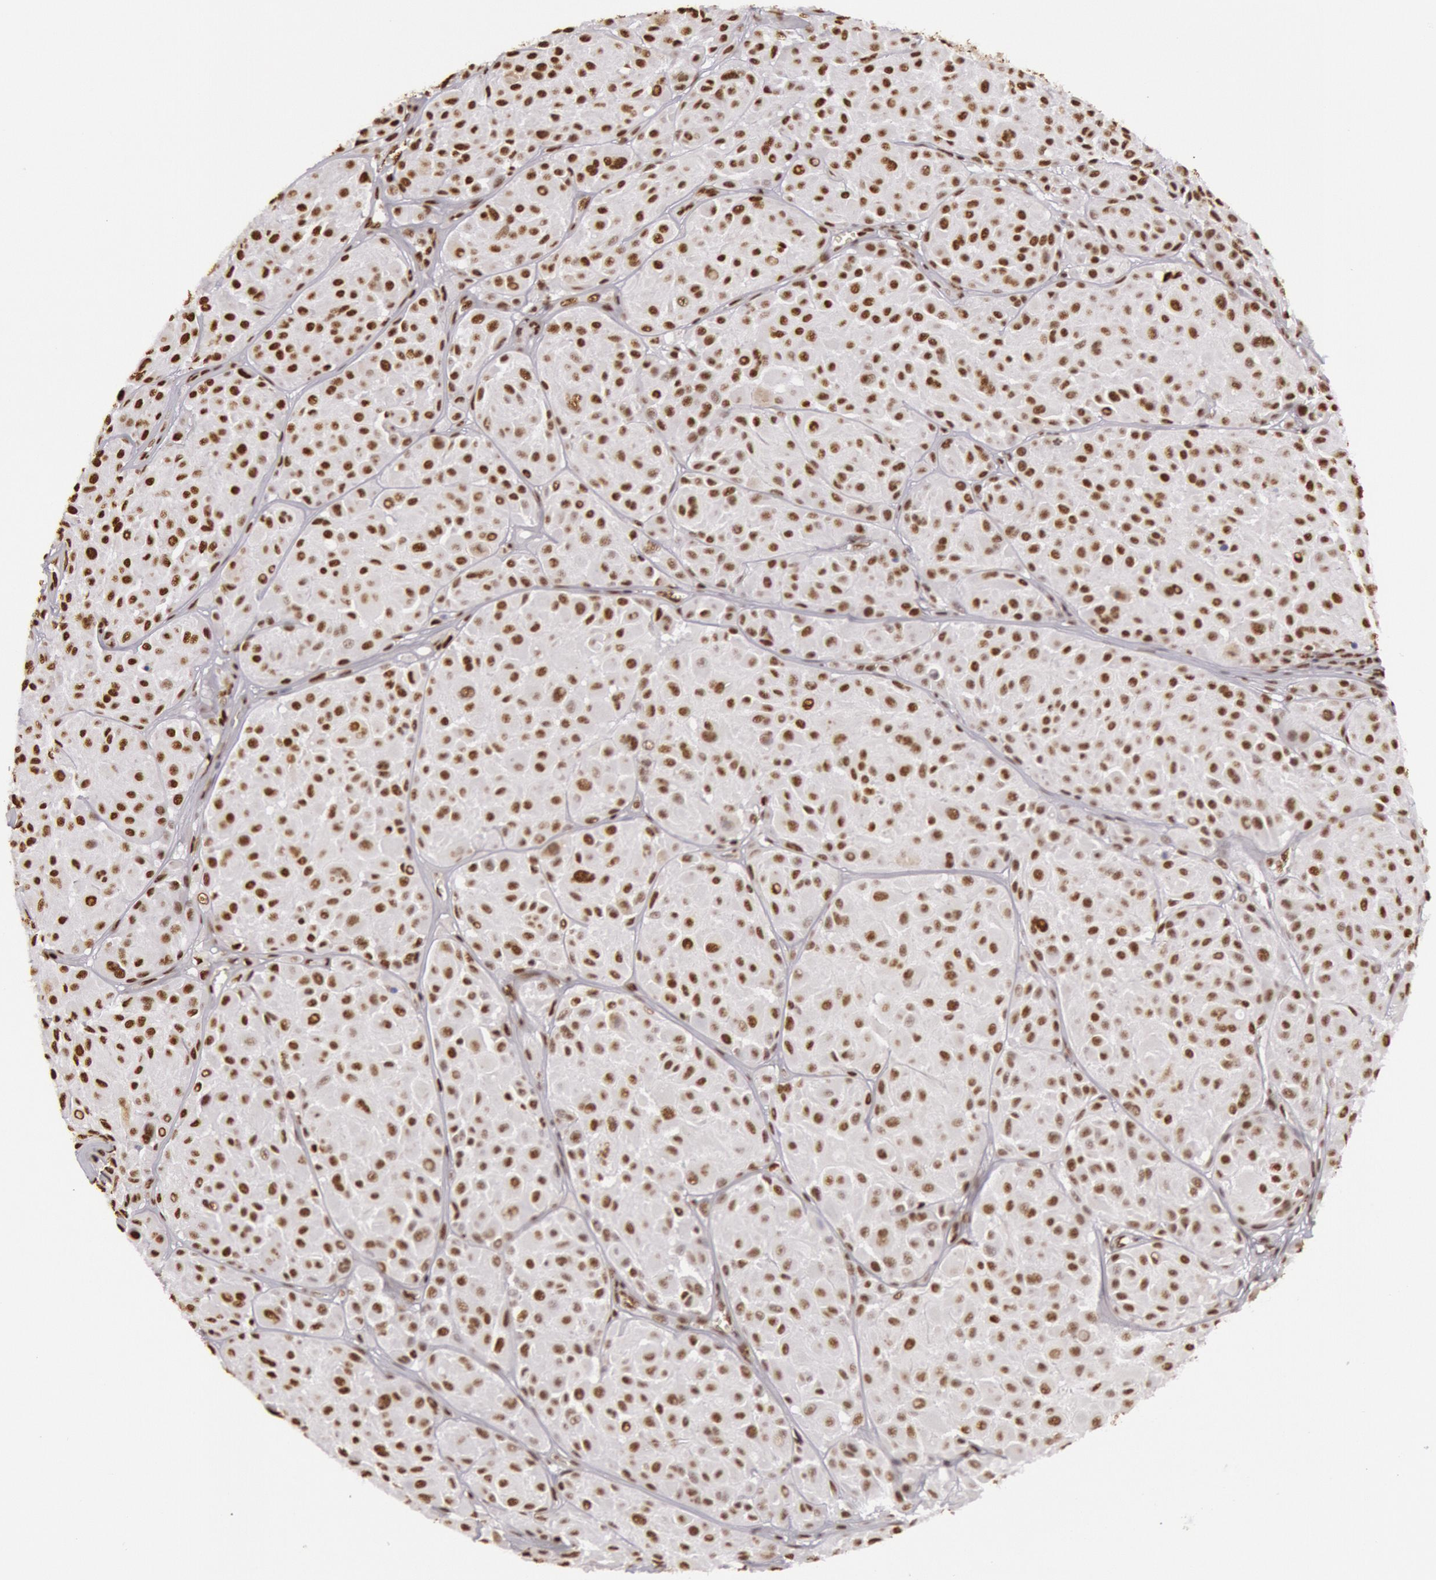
{"staining": {"intensity": "strong", "quantity": ">75%", "location": "nuclear"}, "tissue": "melanoma", "cell_type": "Tumor cells", "image_type": "cancer", "snomed": [{"axis": "morphology", "description": "Malignant melanoma, NOS"}, {"axis": "topography", "description": "Skin"}], "caption": "Melanoma stained for a protein shows strong nuclear positivity in tumor cells.", "gene": "HNRNPH2", "patient": {"sex": "male", "age": 36}}